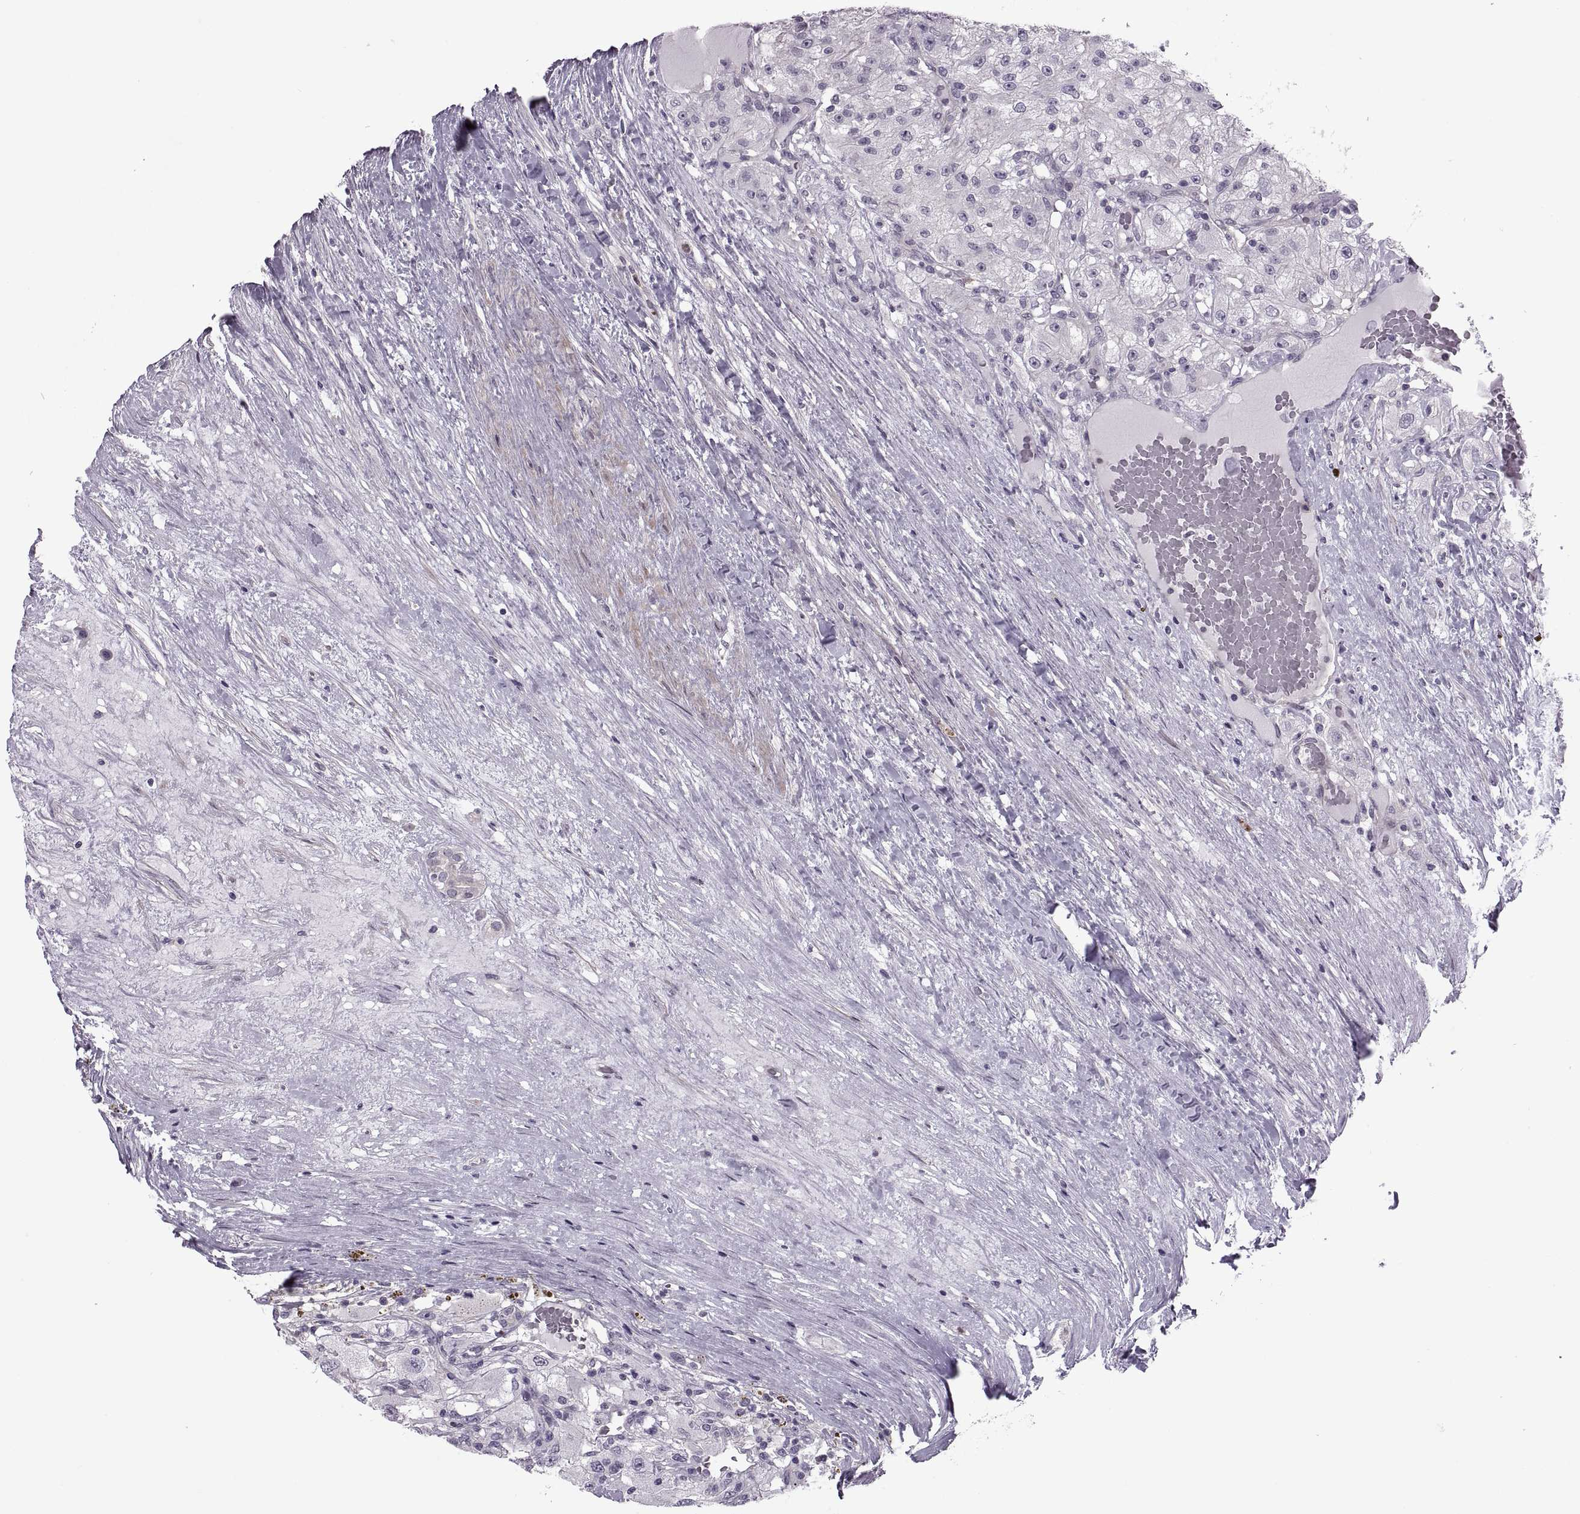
{"staining": {"intensity": "negative", "quantity": "none", "location": "none"}, "tissue": "renal cancer", "cell_type": "Tumor cells", "image_type": "cancer", "snomed": [{"axis": "morphology", "description": "Adenocarcinoma, NOS"}, {"axis": "topography", "description": "Kidney"}], "caption": "Immunohistochemistry of human renal cancer exhibits no positivity in tumor cells. The staining is performed using DAB (3,3'-diaminobenzidine) brown chromogen with nuclei counter-stained in using hematoxylin.", "gene": "ODF3", "patient": {"sex": "female", "age": 67}}